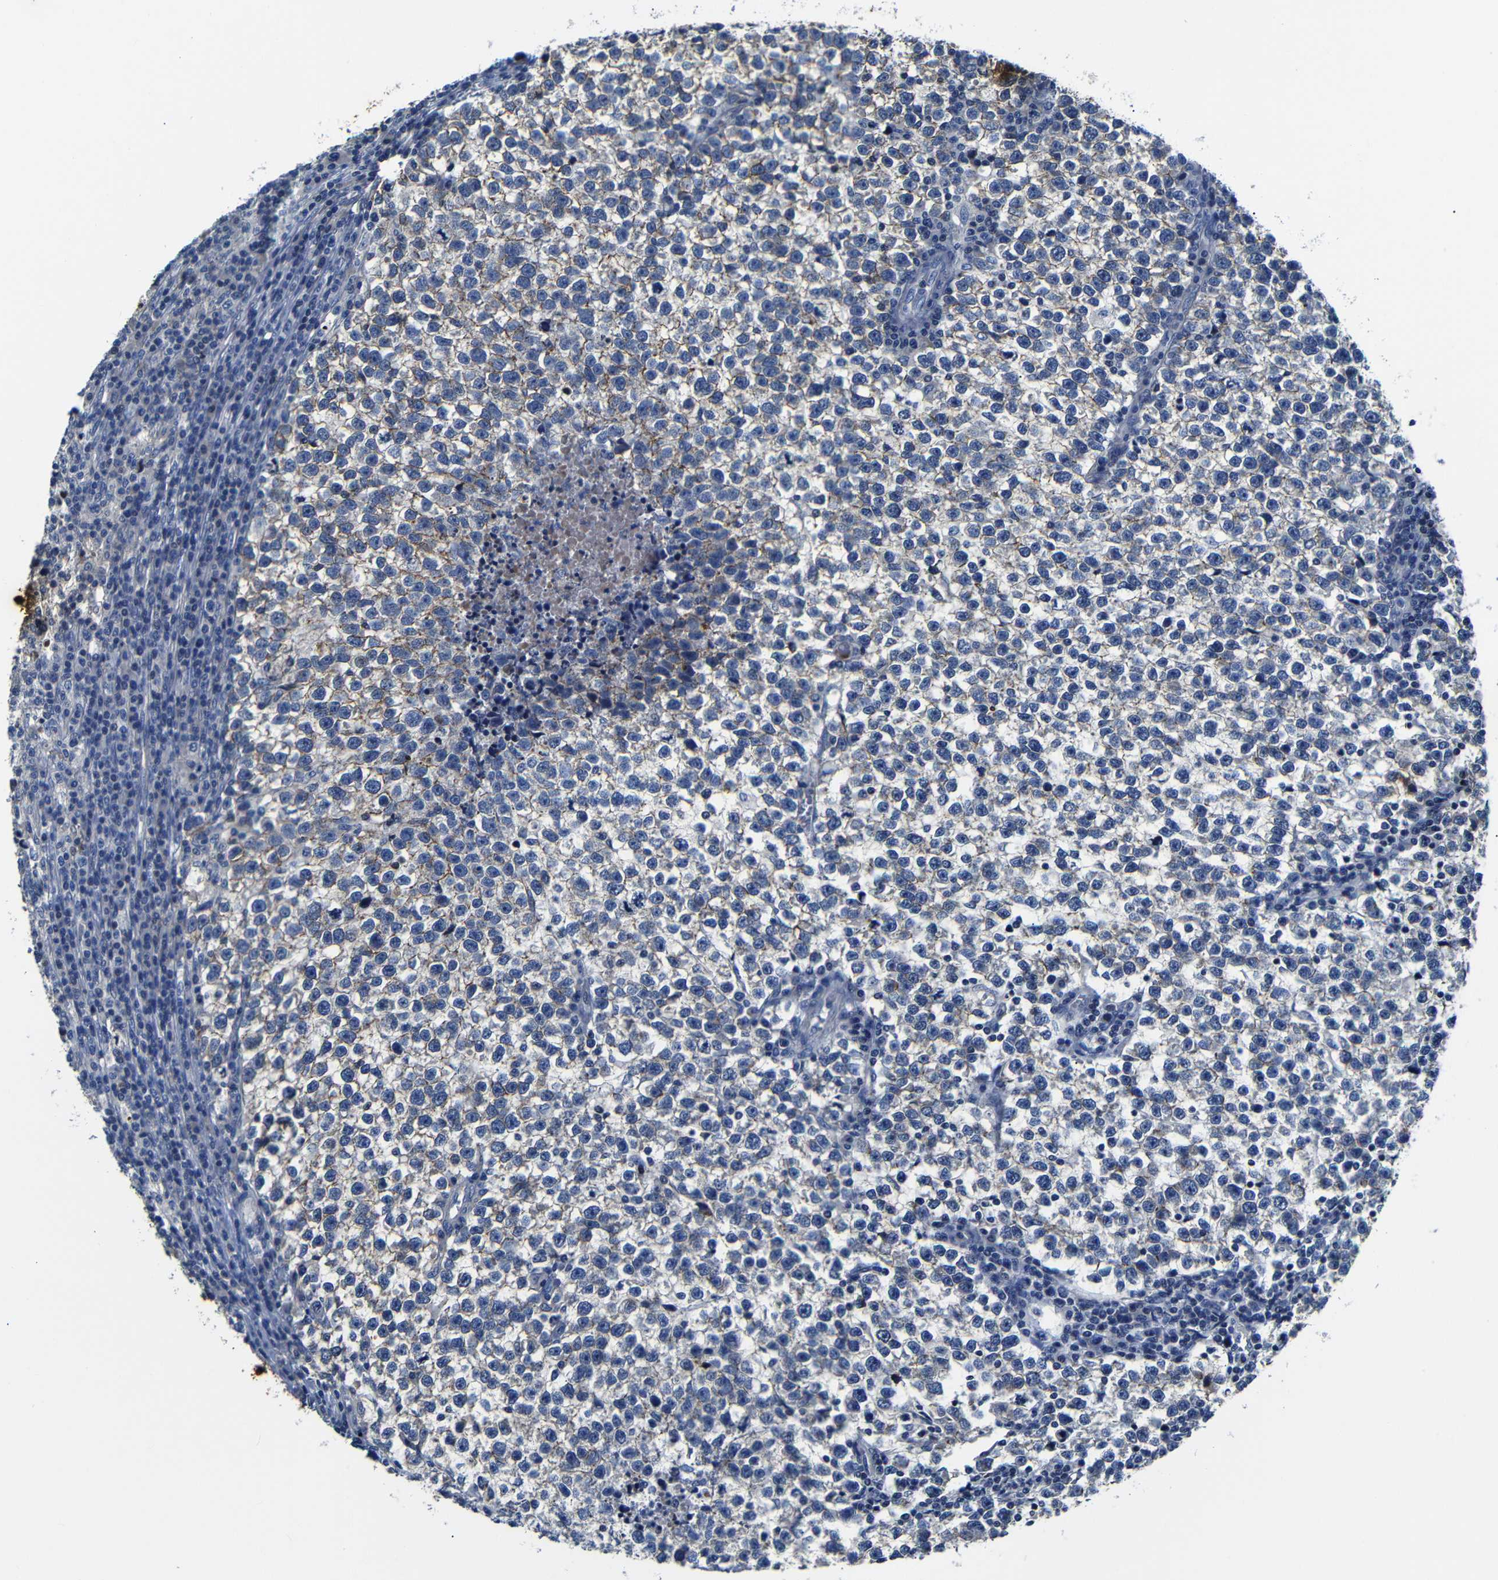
{"staining": {"intensity": "moderate", "quantity": "25%-75%", "location": "cytoplasmic/membranous"}, "tissue": "testis cancer", "cell_type": "Tumor cells", "image_type": "cancer", "snomed": [{"axis": "morphology", "description": "Normal tissue, NOS"}, {"axis": "morphology", "description": "Seminoma, NOS"}, {"axis": "topography", "description": "Testis"}], "caption": "Testis cancer was stained to show a protein in brown. There is medium levels of moderate cytoplasmic/membranous expression in approximately 25%-75% of tumor cells. (Stains: DAB (3,3'-diaminobenzidine) in brown, nuclei in blue, Microscopy: brightfield microscopy at high magnification).", "gene": "AFDN", "patient": {"sex": "male", "age": 43}}